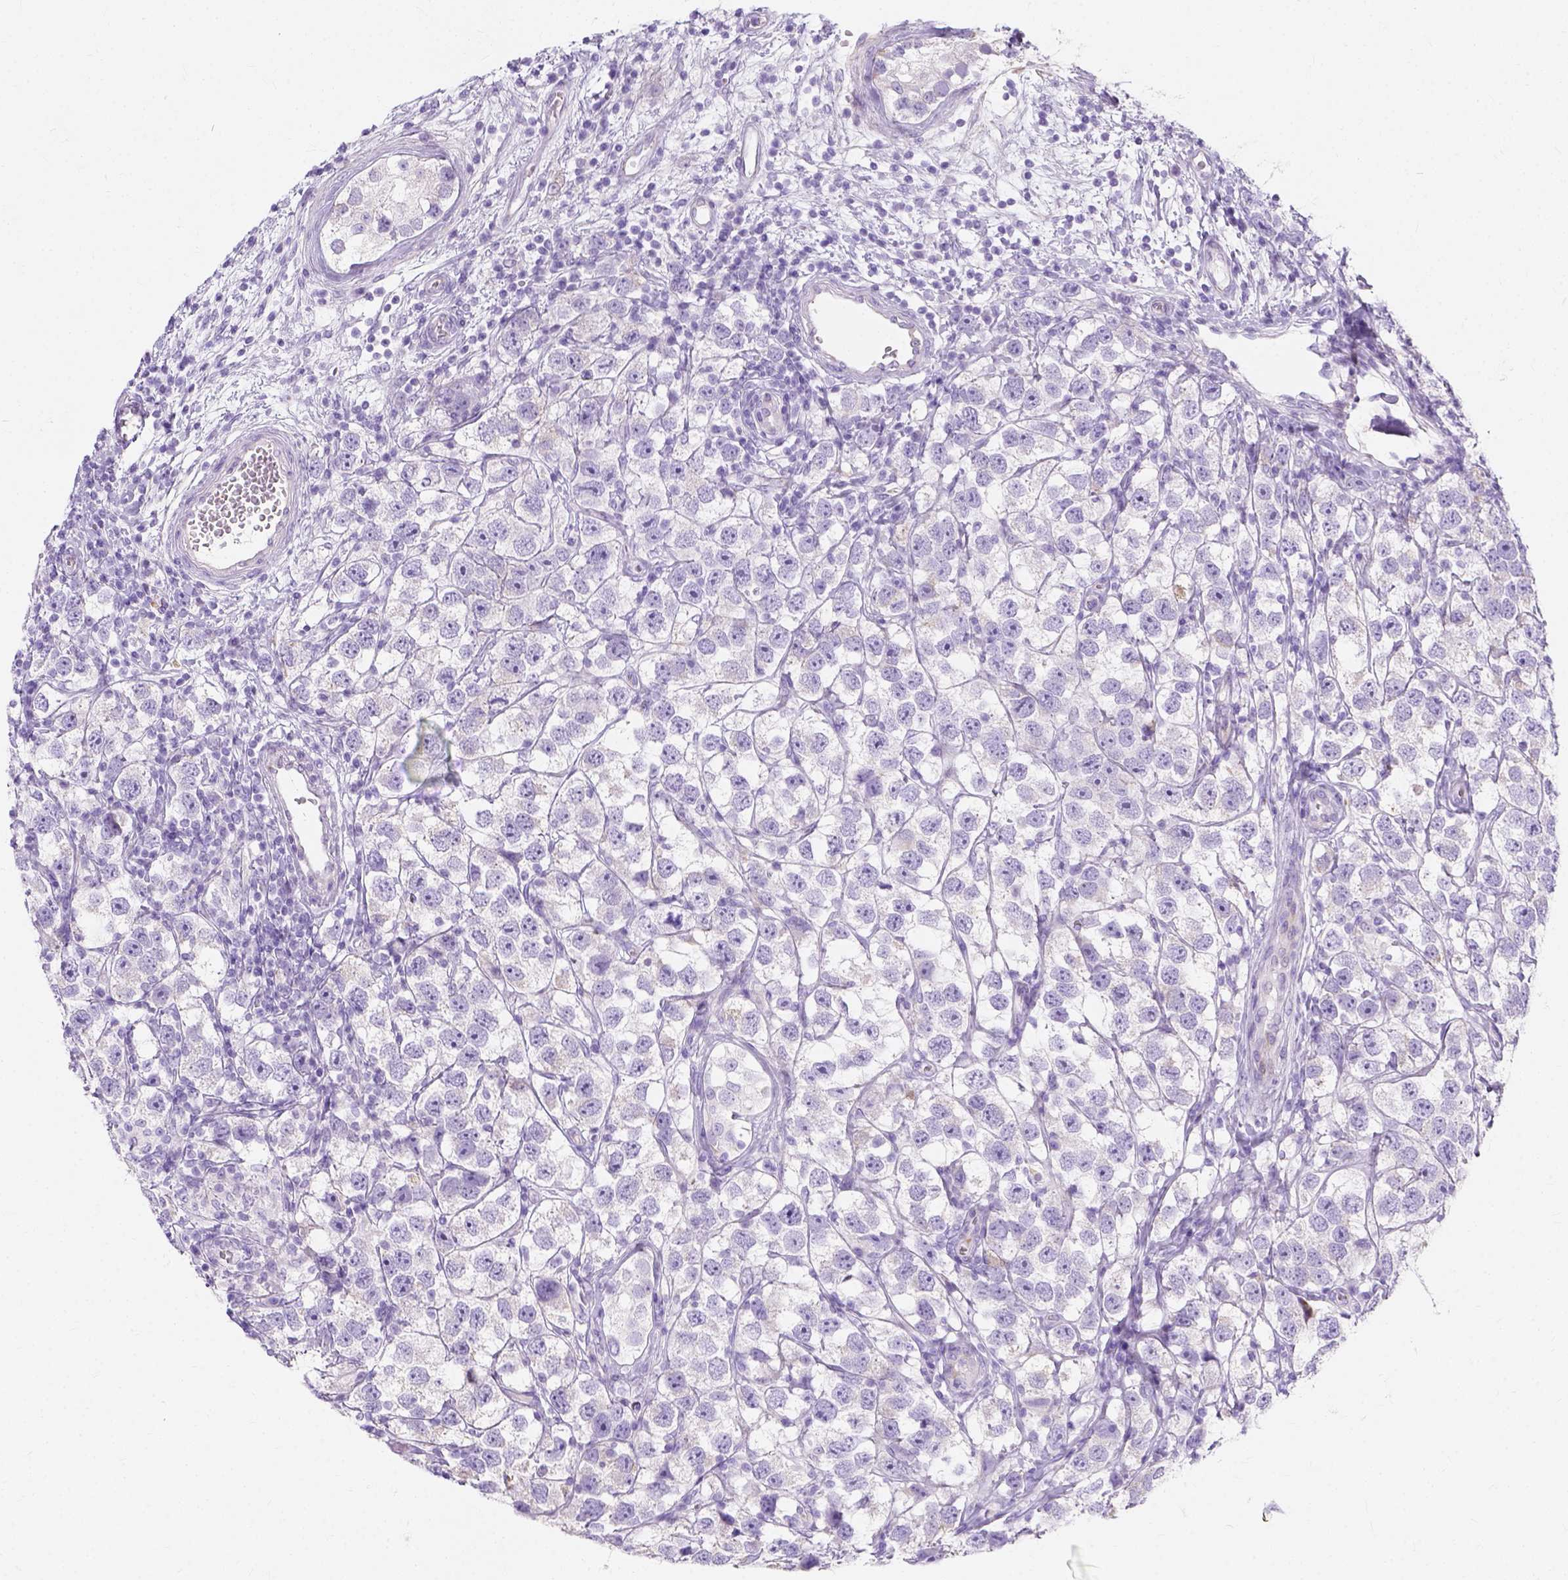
{"staining": {"intensity": "negative", "quantity": "none", "location": "none"}, "tissue": "testis cancer", "cell_type": "Tumor cells", "image_type": "cancer", "snomed": [{"axis": "morphology", "description": "Seminoma, NOS"}, {"axis": "topography", "description": "Testis"}], "caption": "Immunohistochemical staining of testis seminoma shows no significant staining in tumor cells. (DAB (3,3'-diaminobenzidine) immunohistochemistry visualized using brightfield microscopy, high magnification).", "gene": "MYH15", "patient": {"sex": "male", "age": 26}}